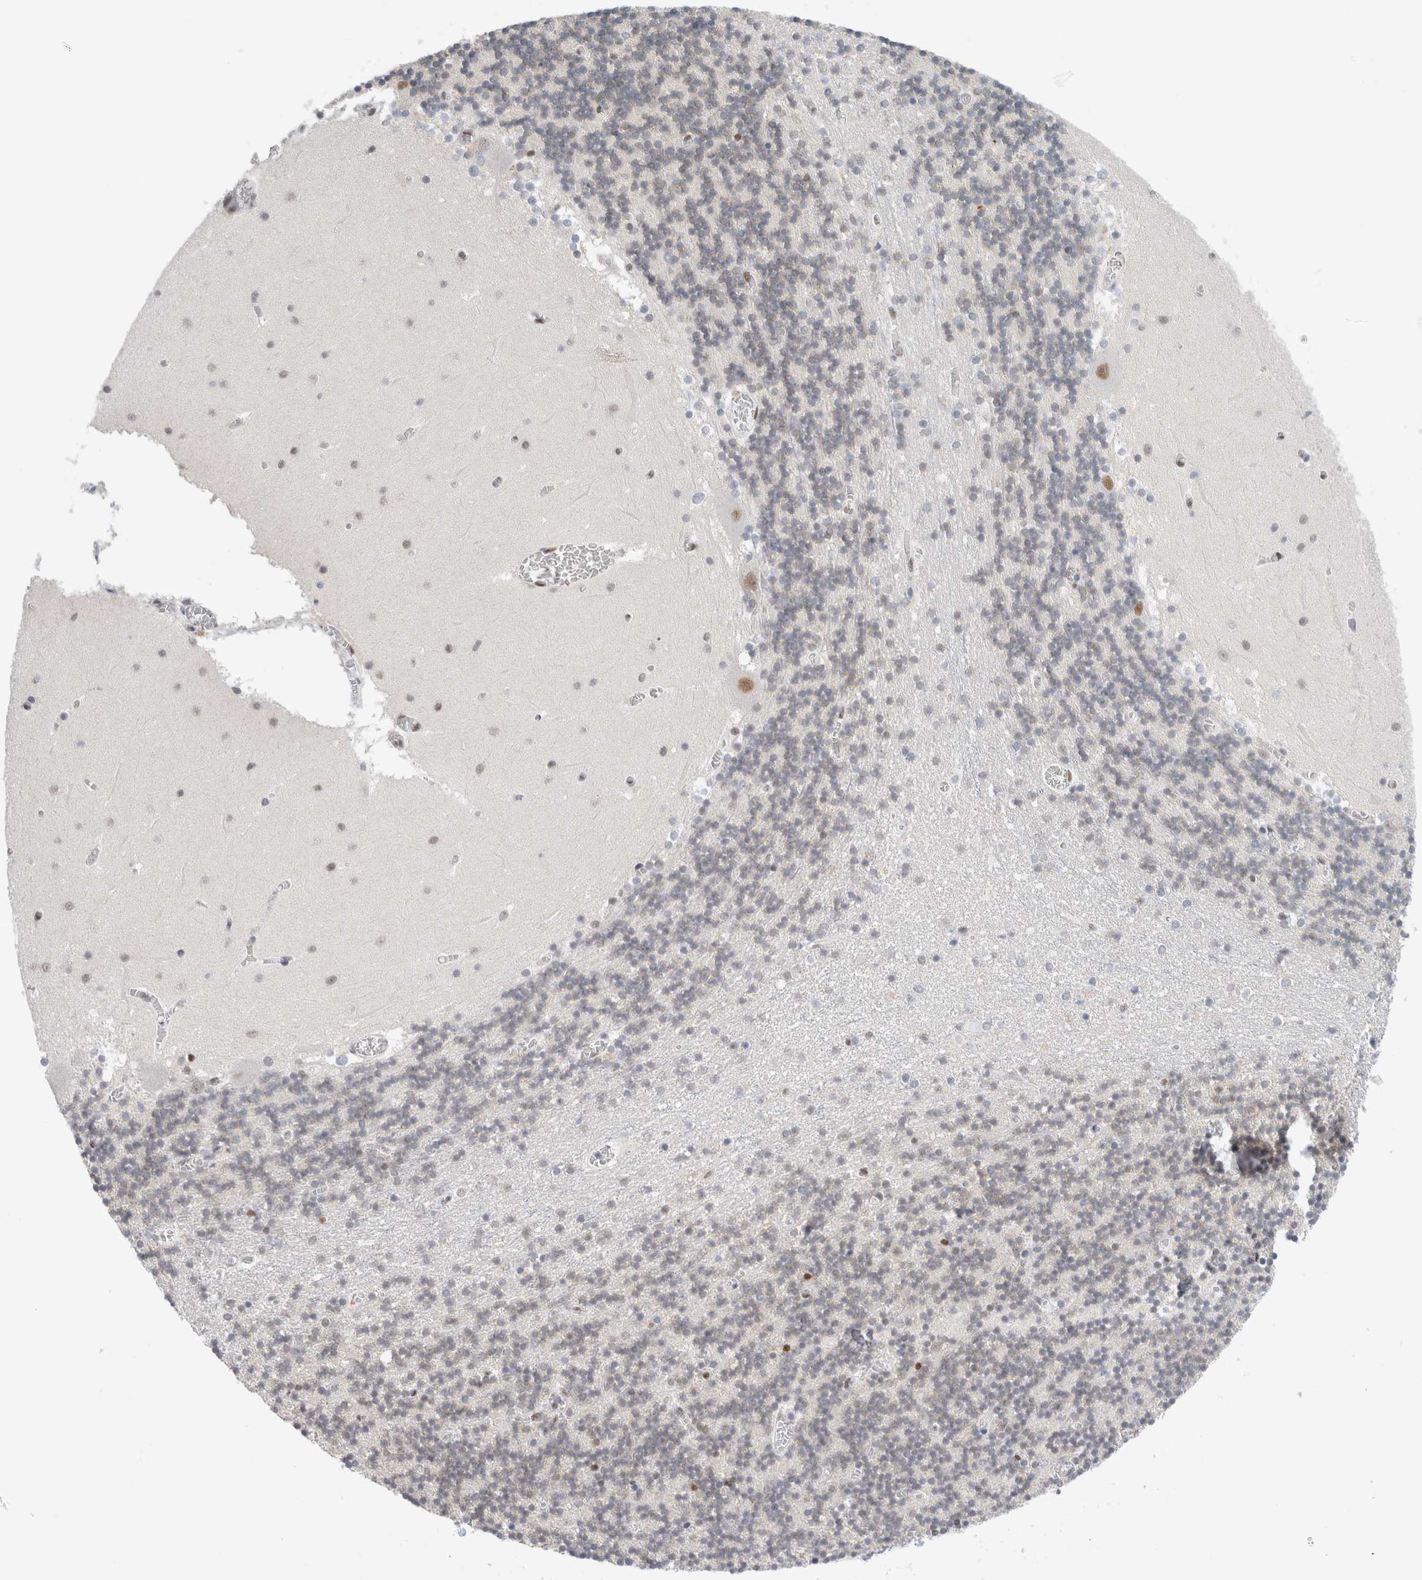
{"staining": {"intensity": "weak", "quantity": "25%-75%", "location": "nuclear"}, "tissue": "cerebellum", "cell_type": "Cells in granular layer", "image_type": "normal", "snomed": [{"axis": "morphology", "description": "Normal tissue, NOS"}, {"axis": "topography", "description": "Cerebellum"}], "caption": "Cerebellum stained with immunohistochemistry reveals weak nuclear positivity in approximately 25%-75% of cells in granular layer.", "gene": "COPS7A", "patient": {"sex": "female", "age": 28}}